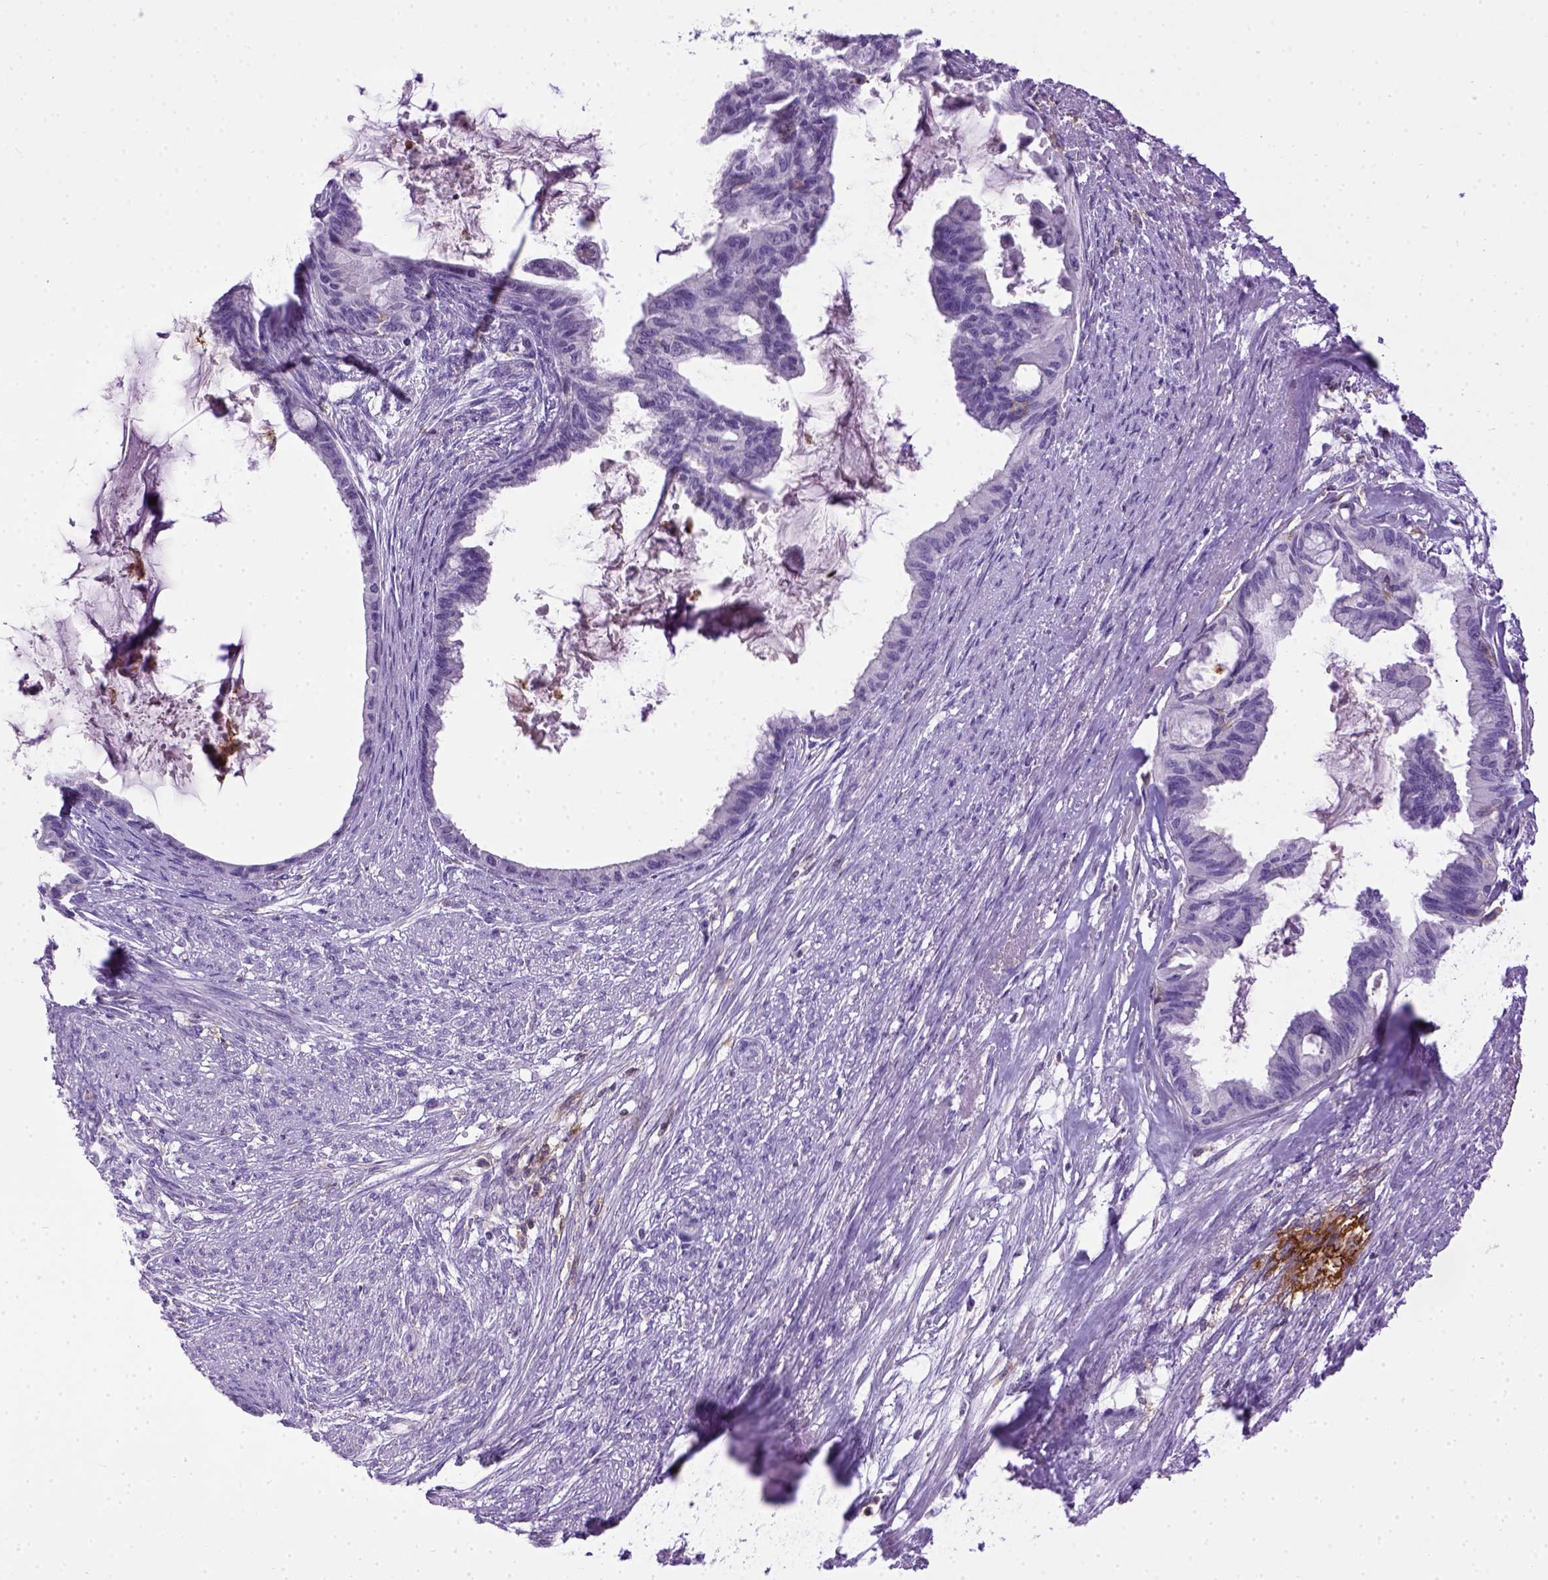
{"staining": {"intensity": "negative", "quantity": "none", "location": "none"}, "tissue": "endometrial cancer", "cell_type": "Tumor cells", "image_type": "cancer", "snomed": [{"axis": "morphology", "description": "Adenocarcinoma, NOS"}, {"axis": "topography", "description": "Endometrium"}], "caption": "Adenocarcinoma (endometrial) was stained to show a protein in brown. There is no significant staining in tumor cells. (Stains: DAB immunohistochemistry (IHC) with hematoxylin counter stain, Microscopy: brightfield microscopy at high magnification).", "gene": "ITGAX", "patient": {"sex": "female", "age": 86}}